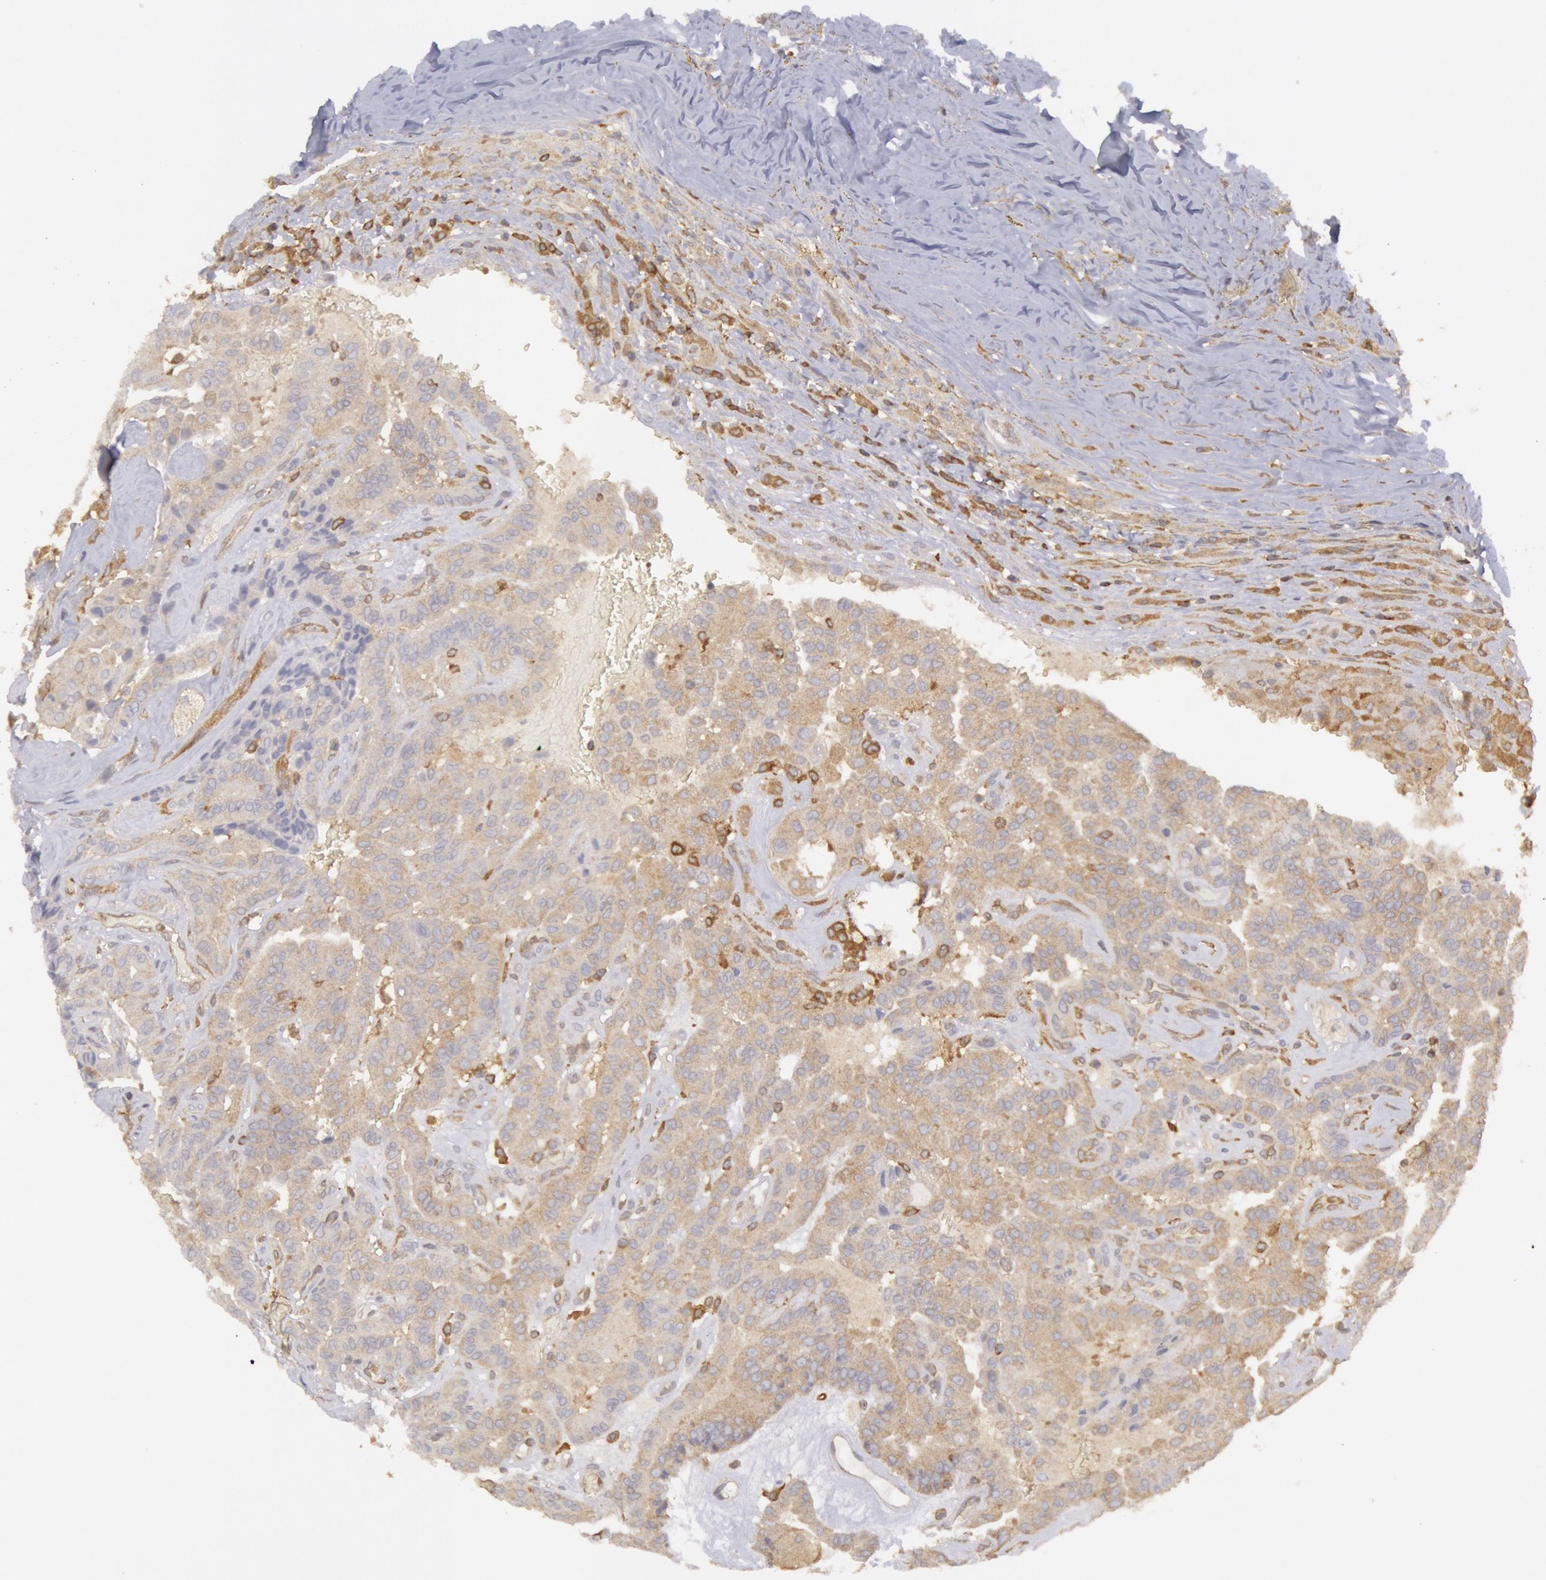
{"staining": {"intensity": "weak", "quantity": "25%-75%", "location": "cytoplasmic/membranous"}, "tissue": "thyroid cancer", "cell_type": "Tumor cells", "image_type": "cancer", "snomed": [{"axis": "morphology", "description": "Papillary adenocarcinoma, NOS"}, {"axis": "topography", "description": "Thyroid gland"}], "caption": "Immunohistochemistry (DAB (3,3'-diaminobenzidine)) staining of human thyroid papillary adenocarcinoma demonstrates weak cytoplasmic/membranous protein staining in approximately 25%-75% of tumor cells.", "gene": "IKBKB", "patient": {"sex": "male", "age": 87}}